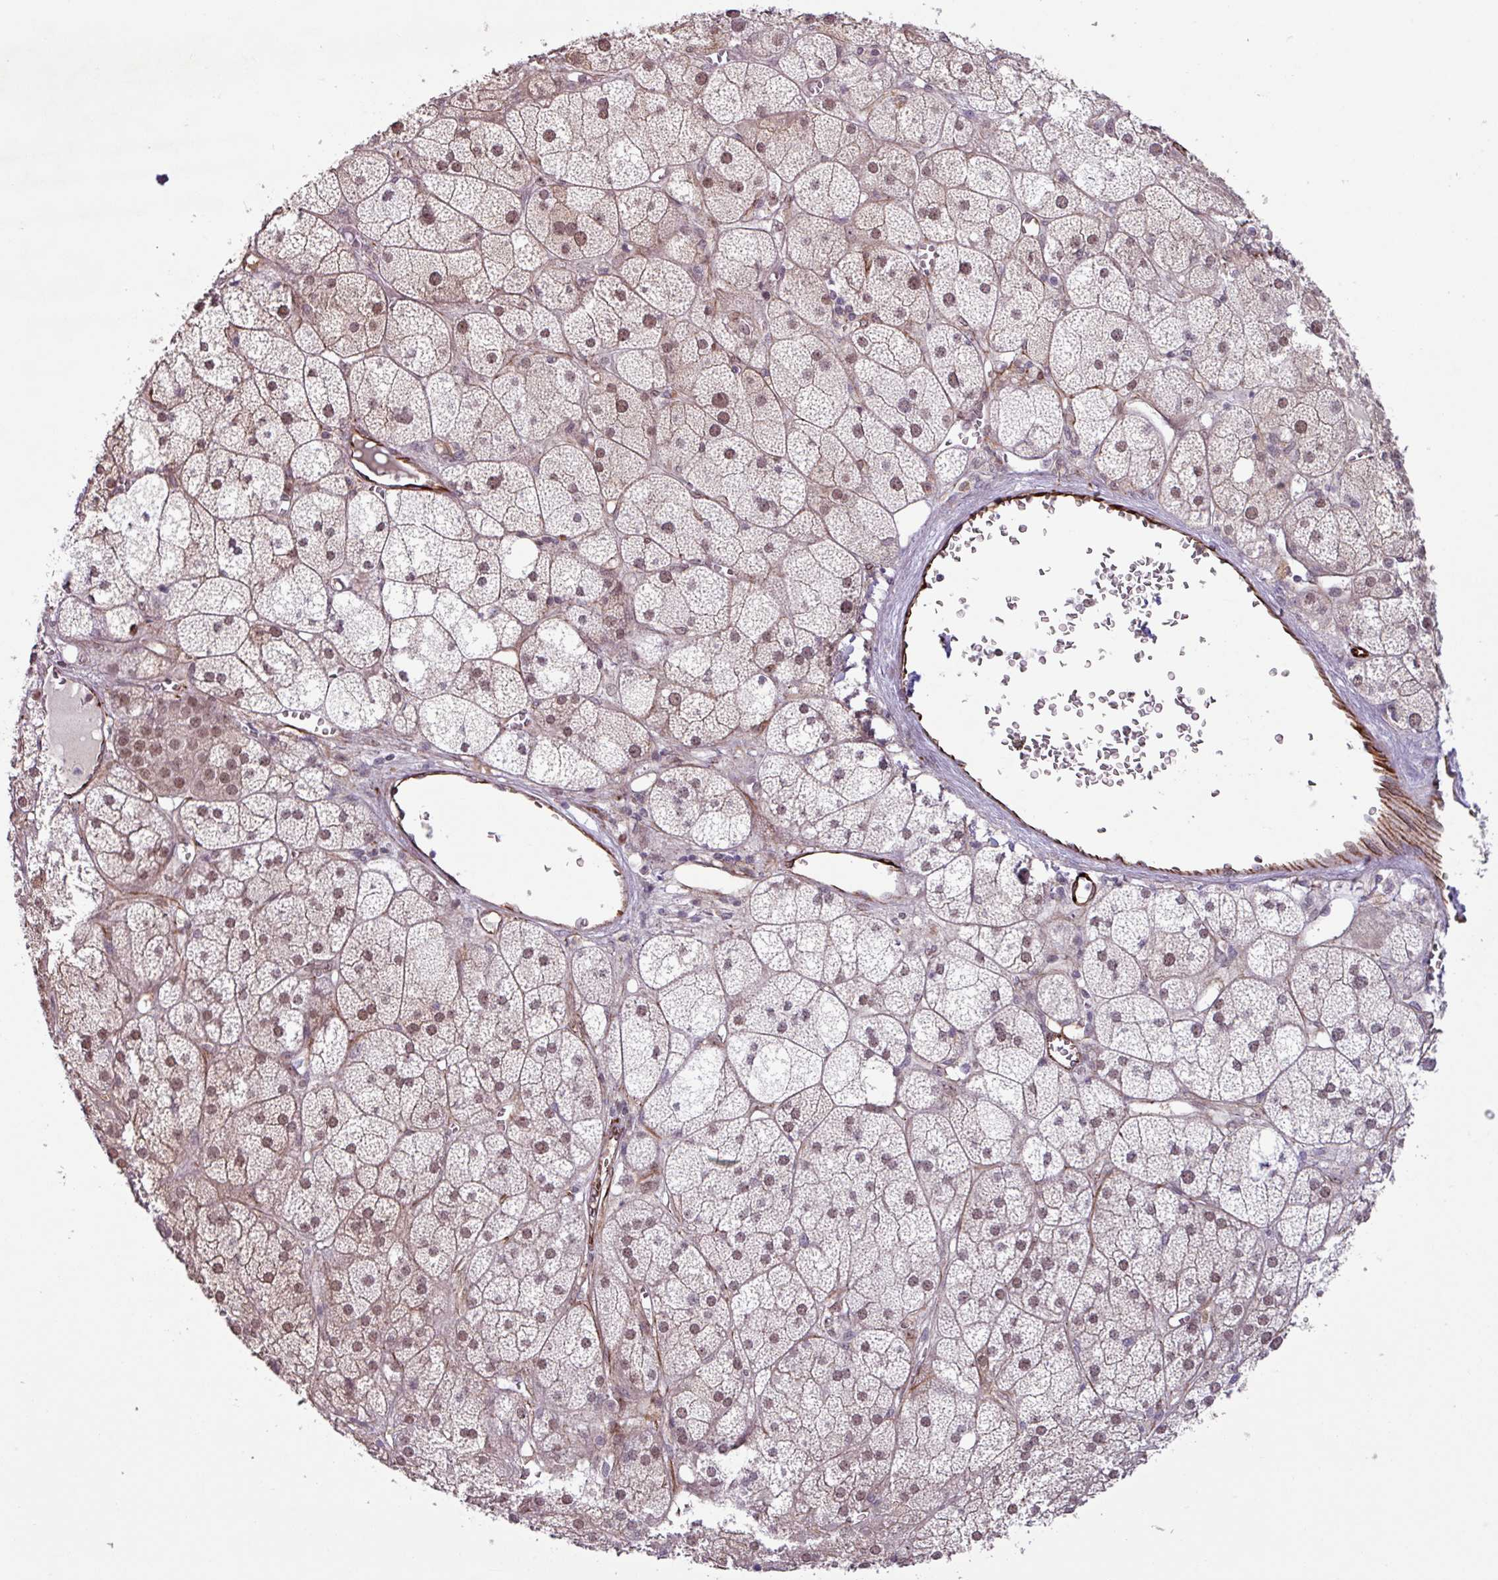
{"staining": {"intensity": "moderate", "quantity": "25%-75%", "location": "nuclear"}, "tissue": "adrenal gland", "cell_type": "Glandular cells", "image_type": "normal", "snomed": [{"axis": "morphology", "description": "Normal tissue, NOS"}, {"axis": "topography", "description": "Adrenal gland"}], "caption": "The image displays a brown stain indicating the presence of a protein in the nuclear of glandular cells in adrenal gland.", "gene": "CHD3", "patient": {"sex": "female", "age": 61}}